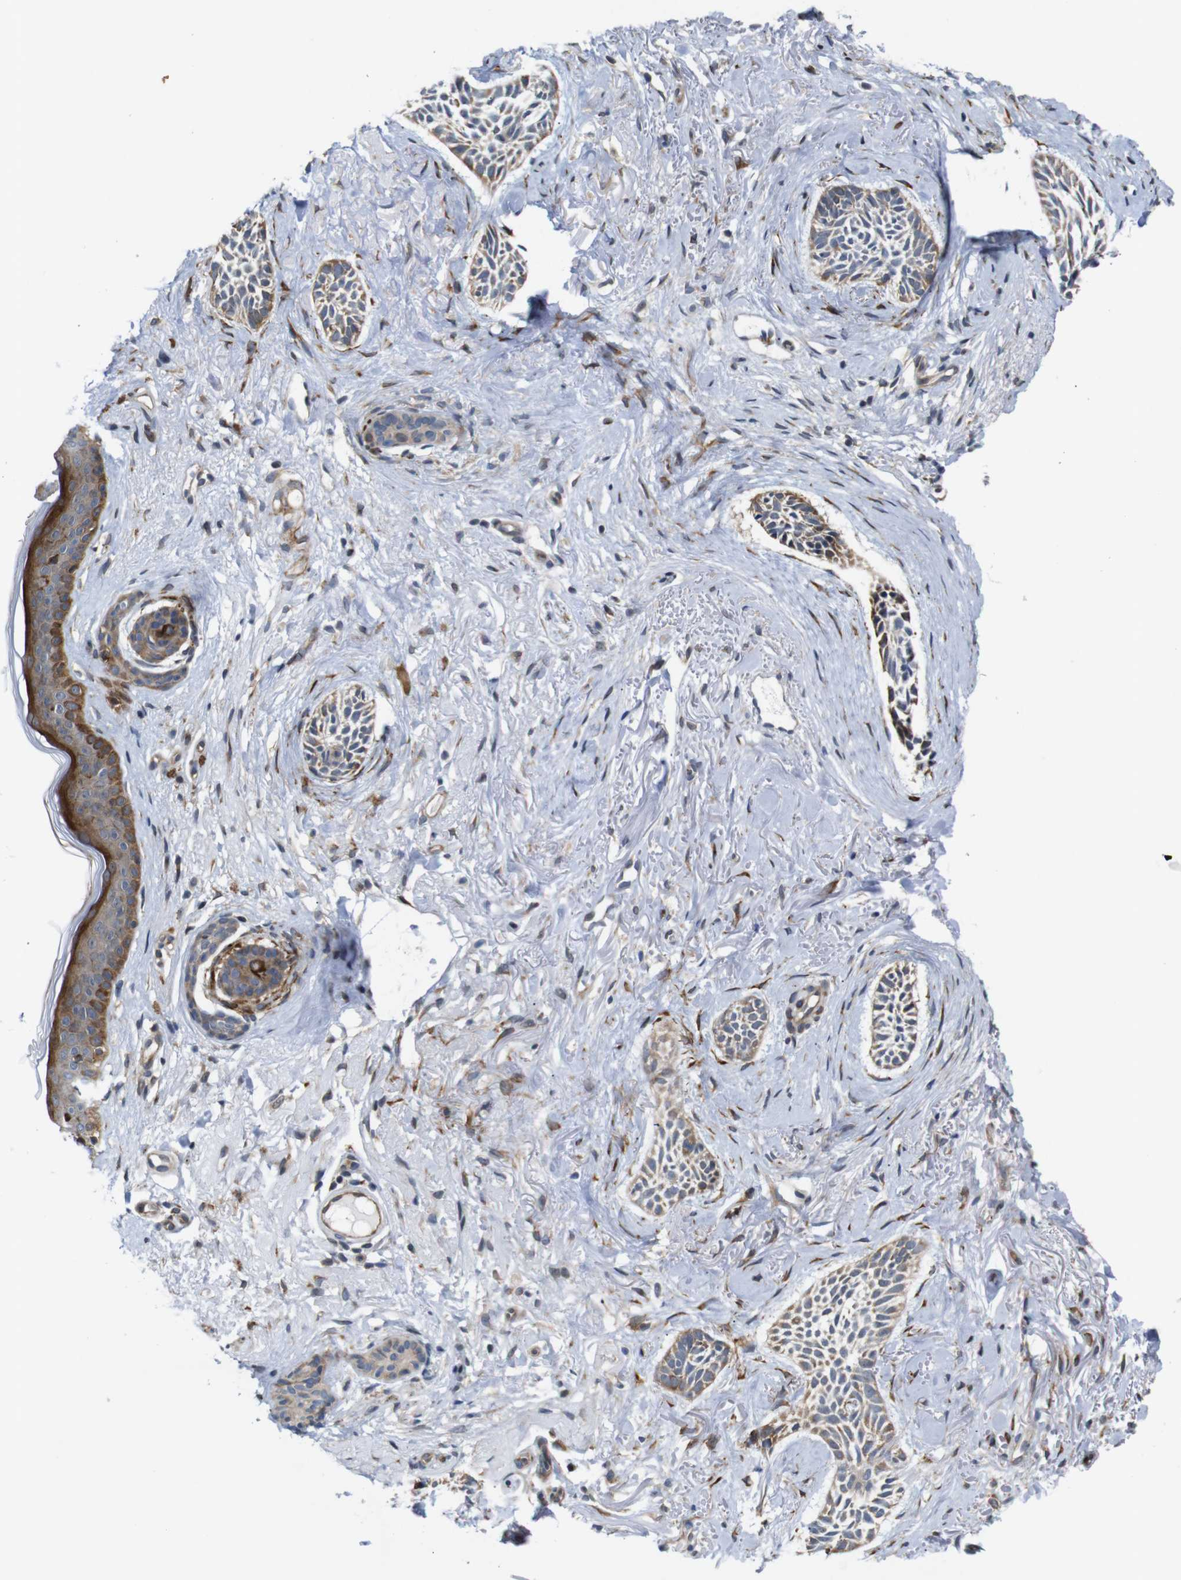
{"staining": {"intensity": "weak", "quantity": ">75%", "location": "cytoplasmic/membranous"}, "tissue": "skin cancer", "cell_type": "Tumor cells", "image_type": "cancer", "snomed": [{"axis": "morphology", "description": "Normal tissue, NOS"}, {"axis": "morphology", "description": "Basal cell carcinoma"}, {"axis": "topography", "description": "Skin"}], "caption": "High-power microscopy captured an immunohistochemistry (IHC) micrograph of skin basal cell carcinoma, revealing weak cytoplasmic/membranous positivity in about >75% of tumor cells.", "gene": "P3H2", "patient": {"sex": "female", "age": 84}}